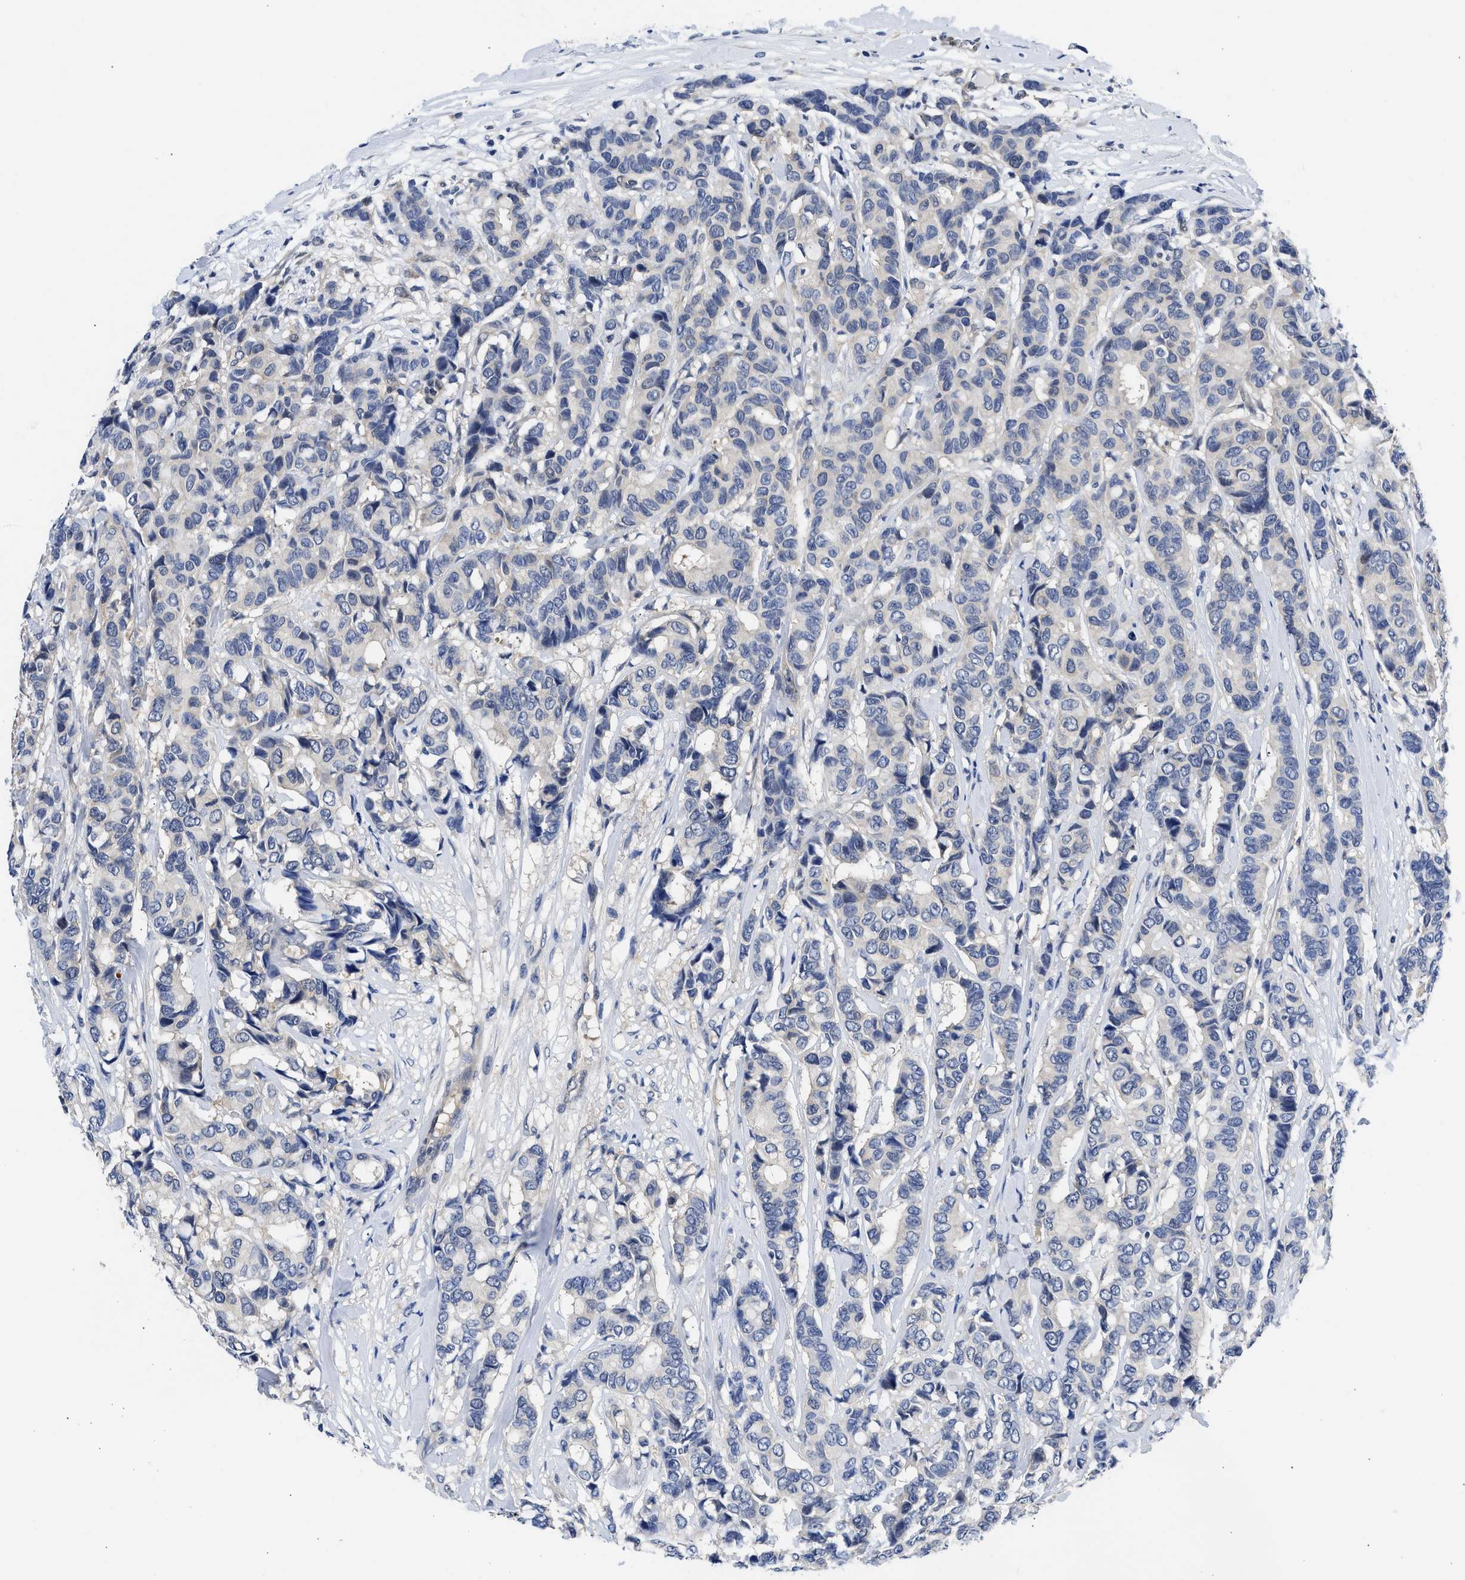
{"staining": {"intensity": "negative", "quantity": "none", "location": "none"}, "tissue": "breast cancer", "cell_type": "Tumor cells", "image_type": "cancer", "snomed": [{"axis": "morphology", "description": "Duct carcinoma"}, {"axis": "topography", "description": "Breast"}], "caption": "Immunohistochemistry of infiltrating ductal carcinoma (breast) exhibits no positivity in tumor cells.", "gene": "XPO5", "patient": {"sex": "female", "age": 87}}